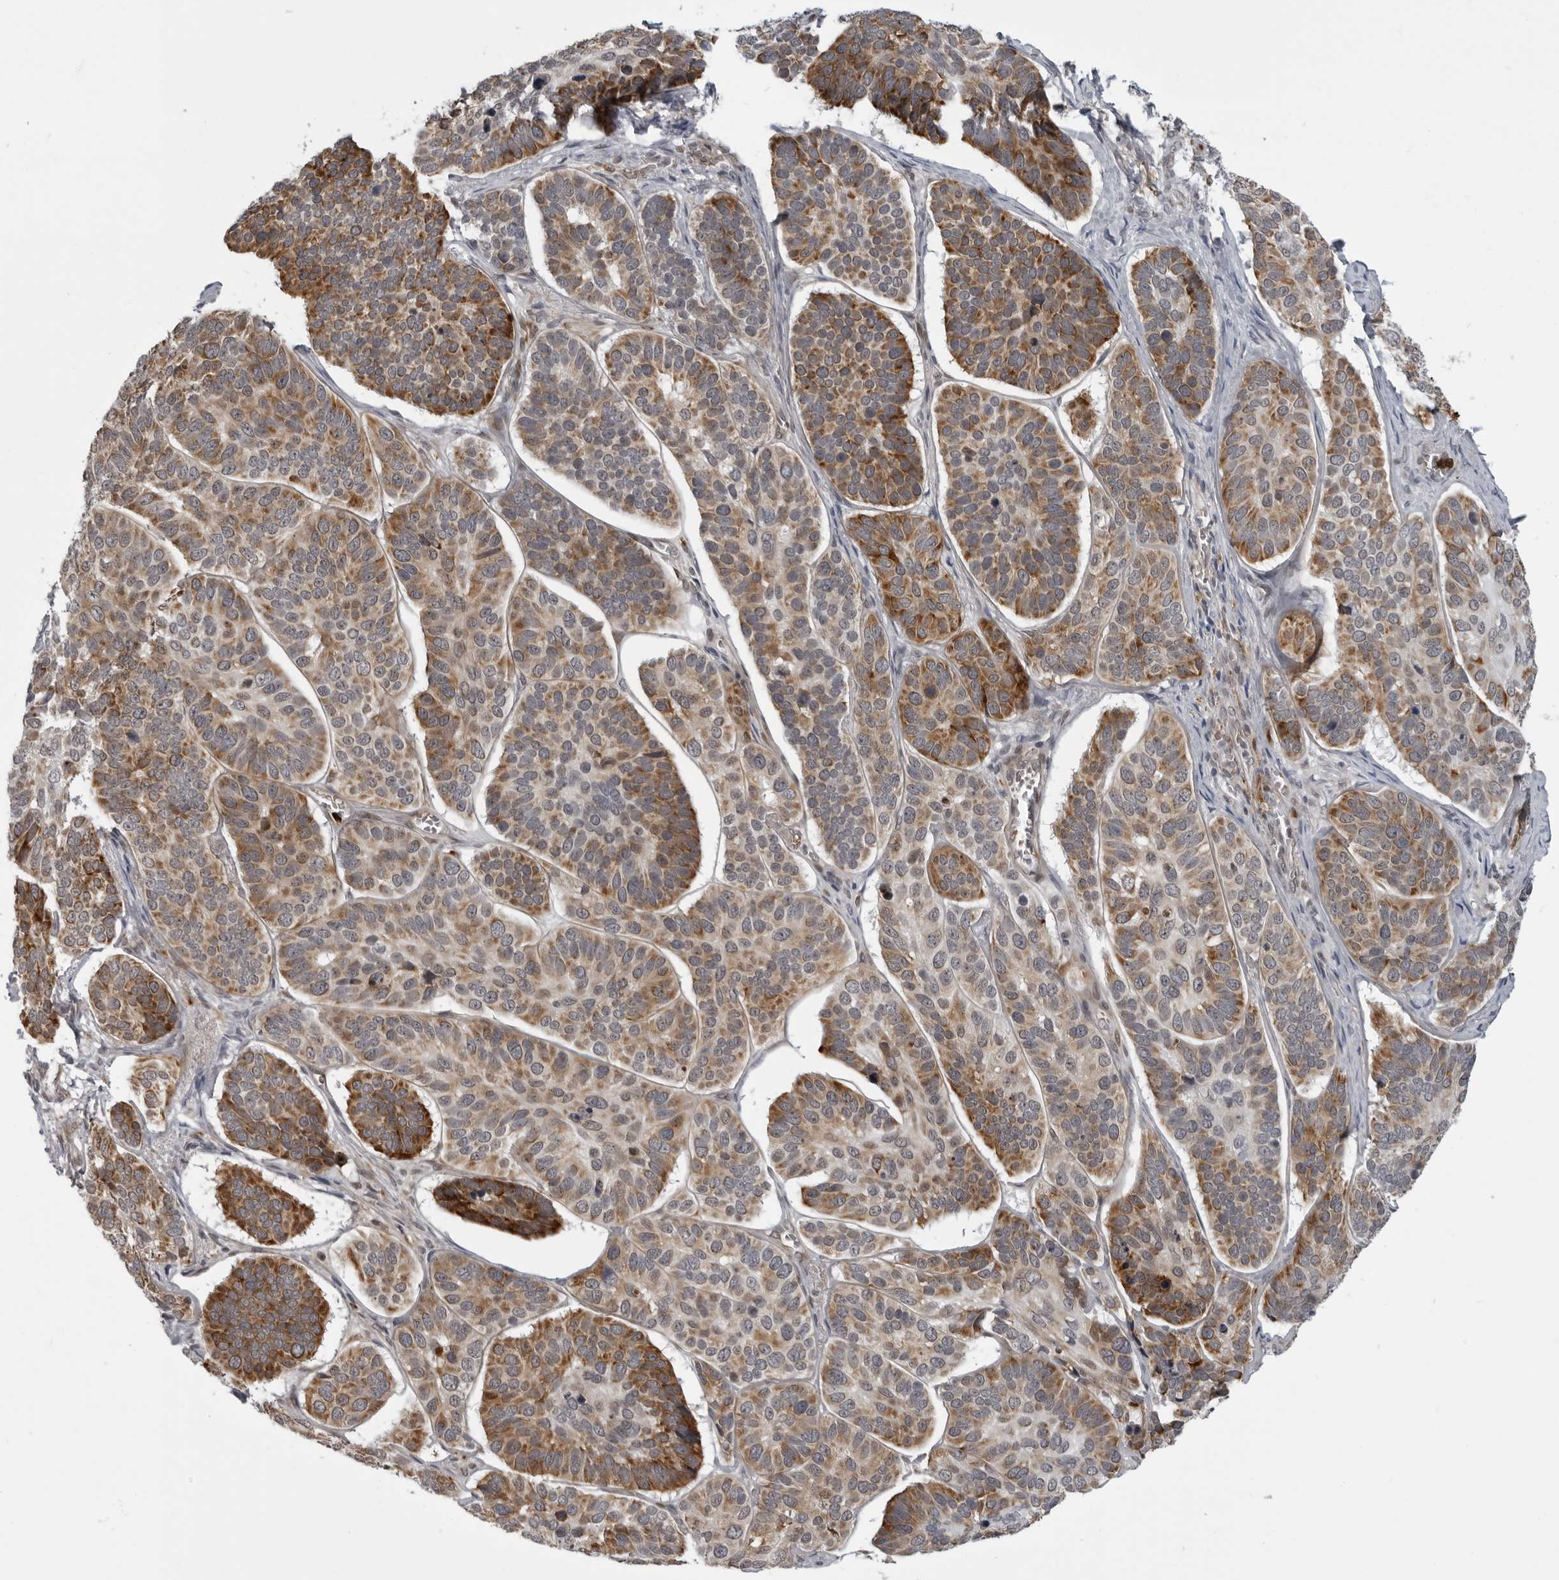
{"staining": {"intensity": "strong", "quantity": "25%-75%", "location": "cytoplasmic/membranous"}, "tissue": "skin cancer", "cell_type": "Tumor cells", "image_type": "cancer", "snomed": [{"axis": "morphology", "description": "Basal cell carcinoma"}, {"axis": "topography", "description": "Skin"}], "caption": "This photomicrograph reveals immunohistochemistry staining of skin cancer, with high strong cytoplasmic/membranous expression in approximately 25%-75% of tumor cells.", "gene": "THOP1", "patient": {"sex": "male", "age": 62}}